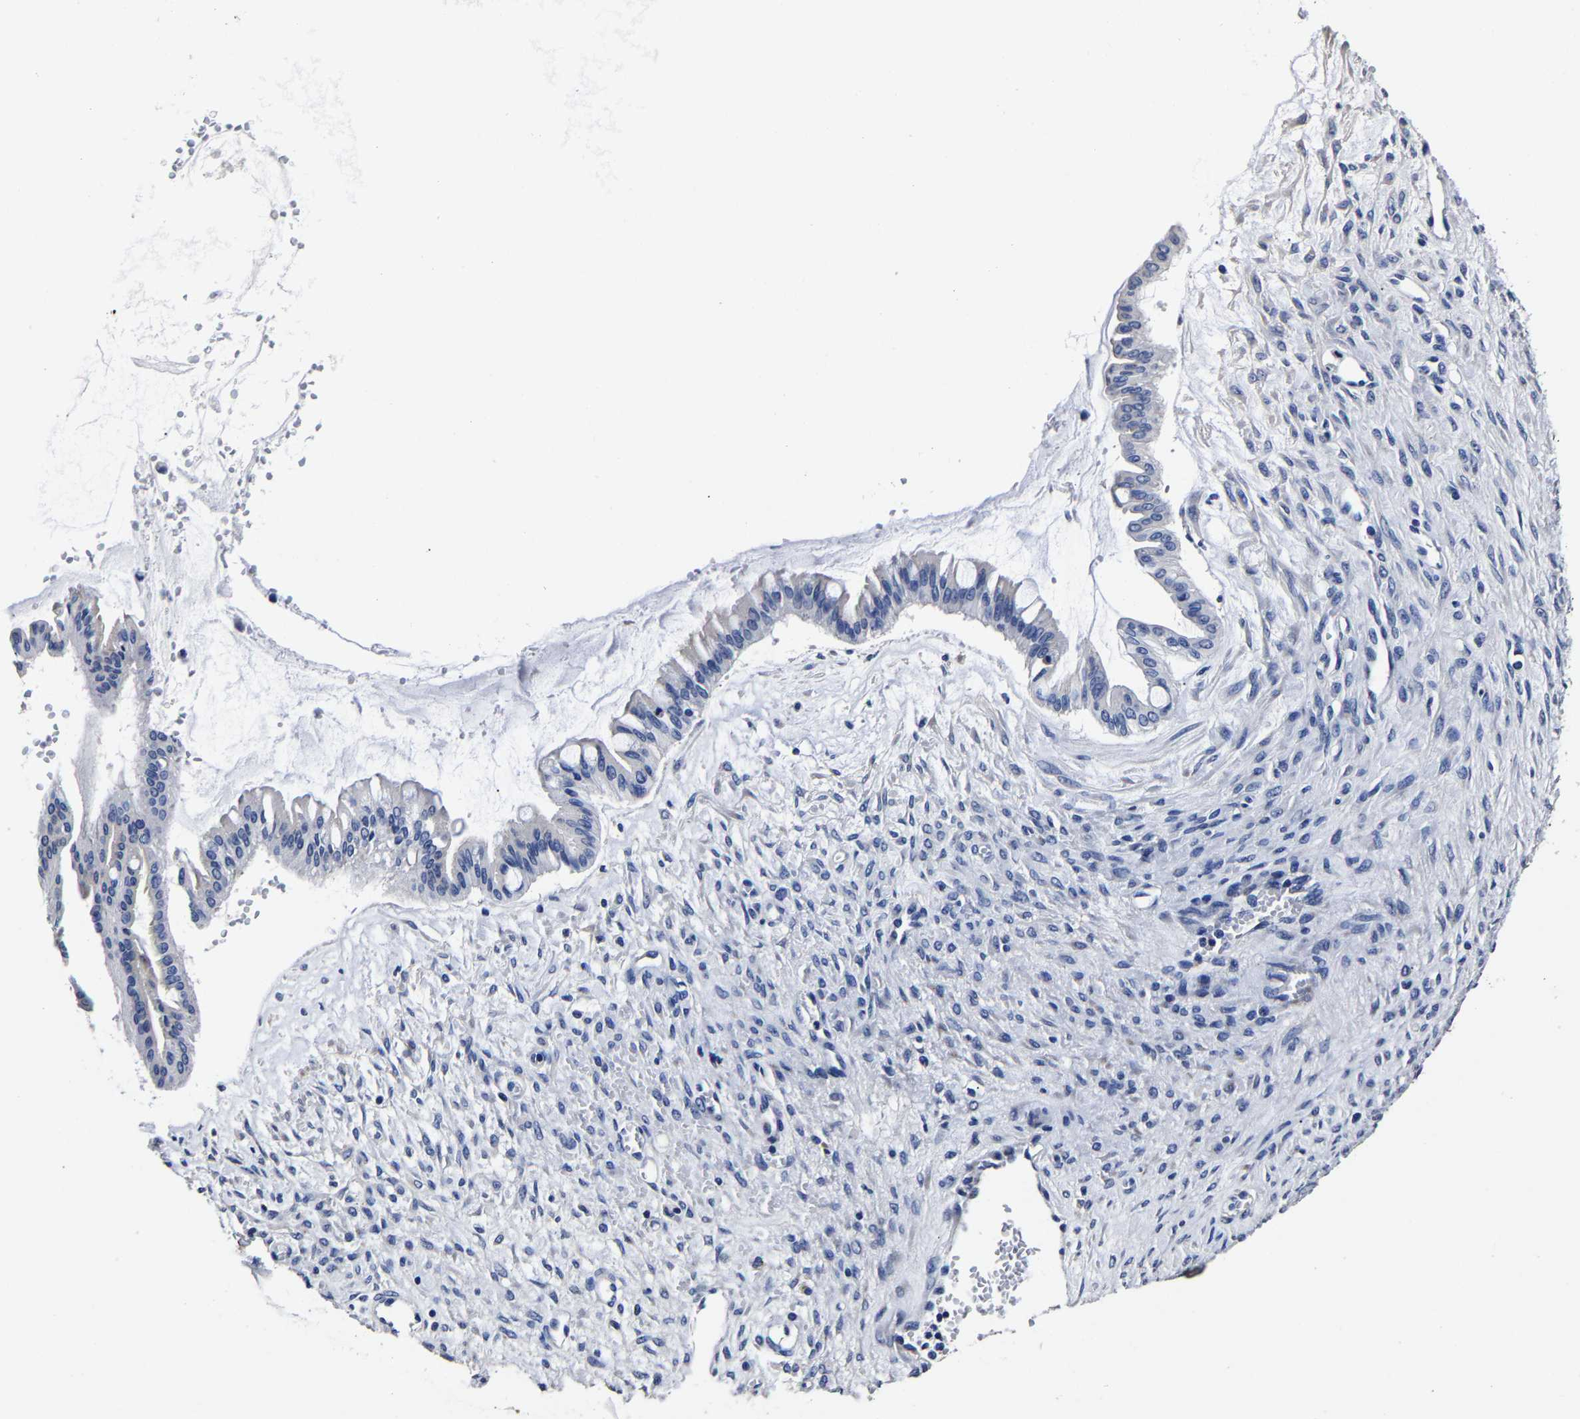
{"staining": {"intensity": "negative", "quantity": "none", "location": "none"}, "tissue": "ovarian cancer", "cell_type": "Tumor cells", "image_type": "cancer", "snomed": [{"axis": "morphology", "description": "Cystadenocarcinoma, mucinous, NOS"}, {"axis": "topography", "description": "Ovary"}], "caption": "An immunohistochemistry (IHC) photomicrograph of ovarian cancer (mucinous cystadenocarcinoma) is shown. There is no staining in tumor cells of ovarian cancer (mucinous cystadenocarcinoma). (Immunohistochemistry, brightfield microscopy, high magnification).", "gene": "AKAP4", "patient": {"sex": "female", "age": 73}}